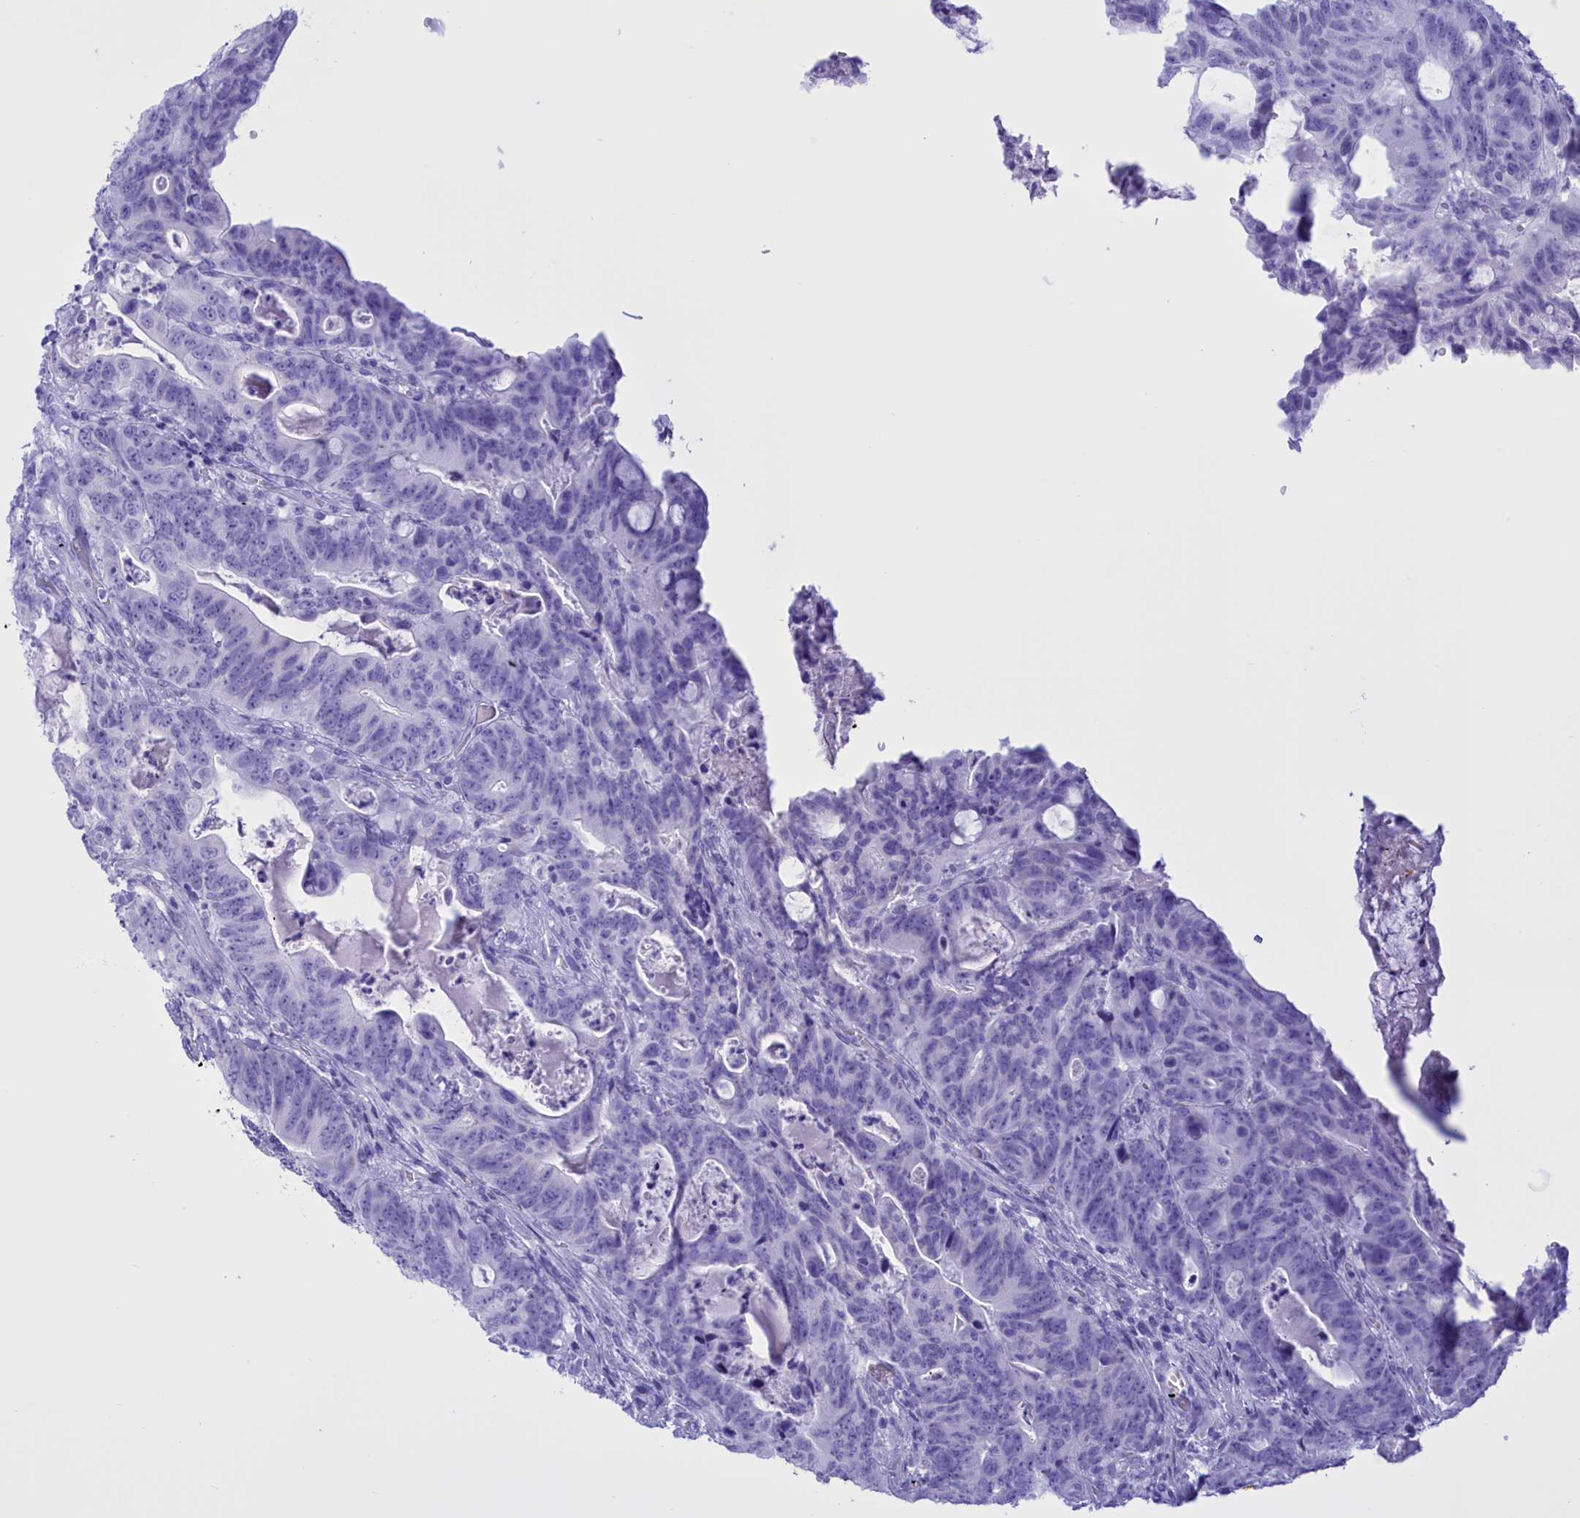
{"staining": {"intensity": "negative", "quantity": "none", "location": "none"}, "tissue": "colorectal cancer", "cell_type": "Tumor cells", "image_type": "cancer", "snomed": [{"axis": "morphology", "description": "Adenocarcinoma, NOS"}, {"axis": "topography", "description": "Colon"}], "caption": "The histopathology image reveals no significant staining in tumor cells of colorectal cancer. (Stains: DAB IHC with hematoxylin counter stain, Microscopy: brightfield microscopy at high magnification).", "gene": "BRI3", "patient": {"sex": "female", "age": 82}}